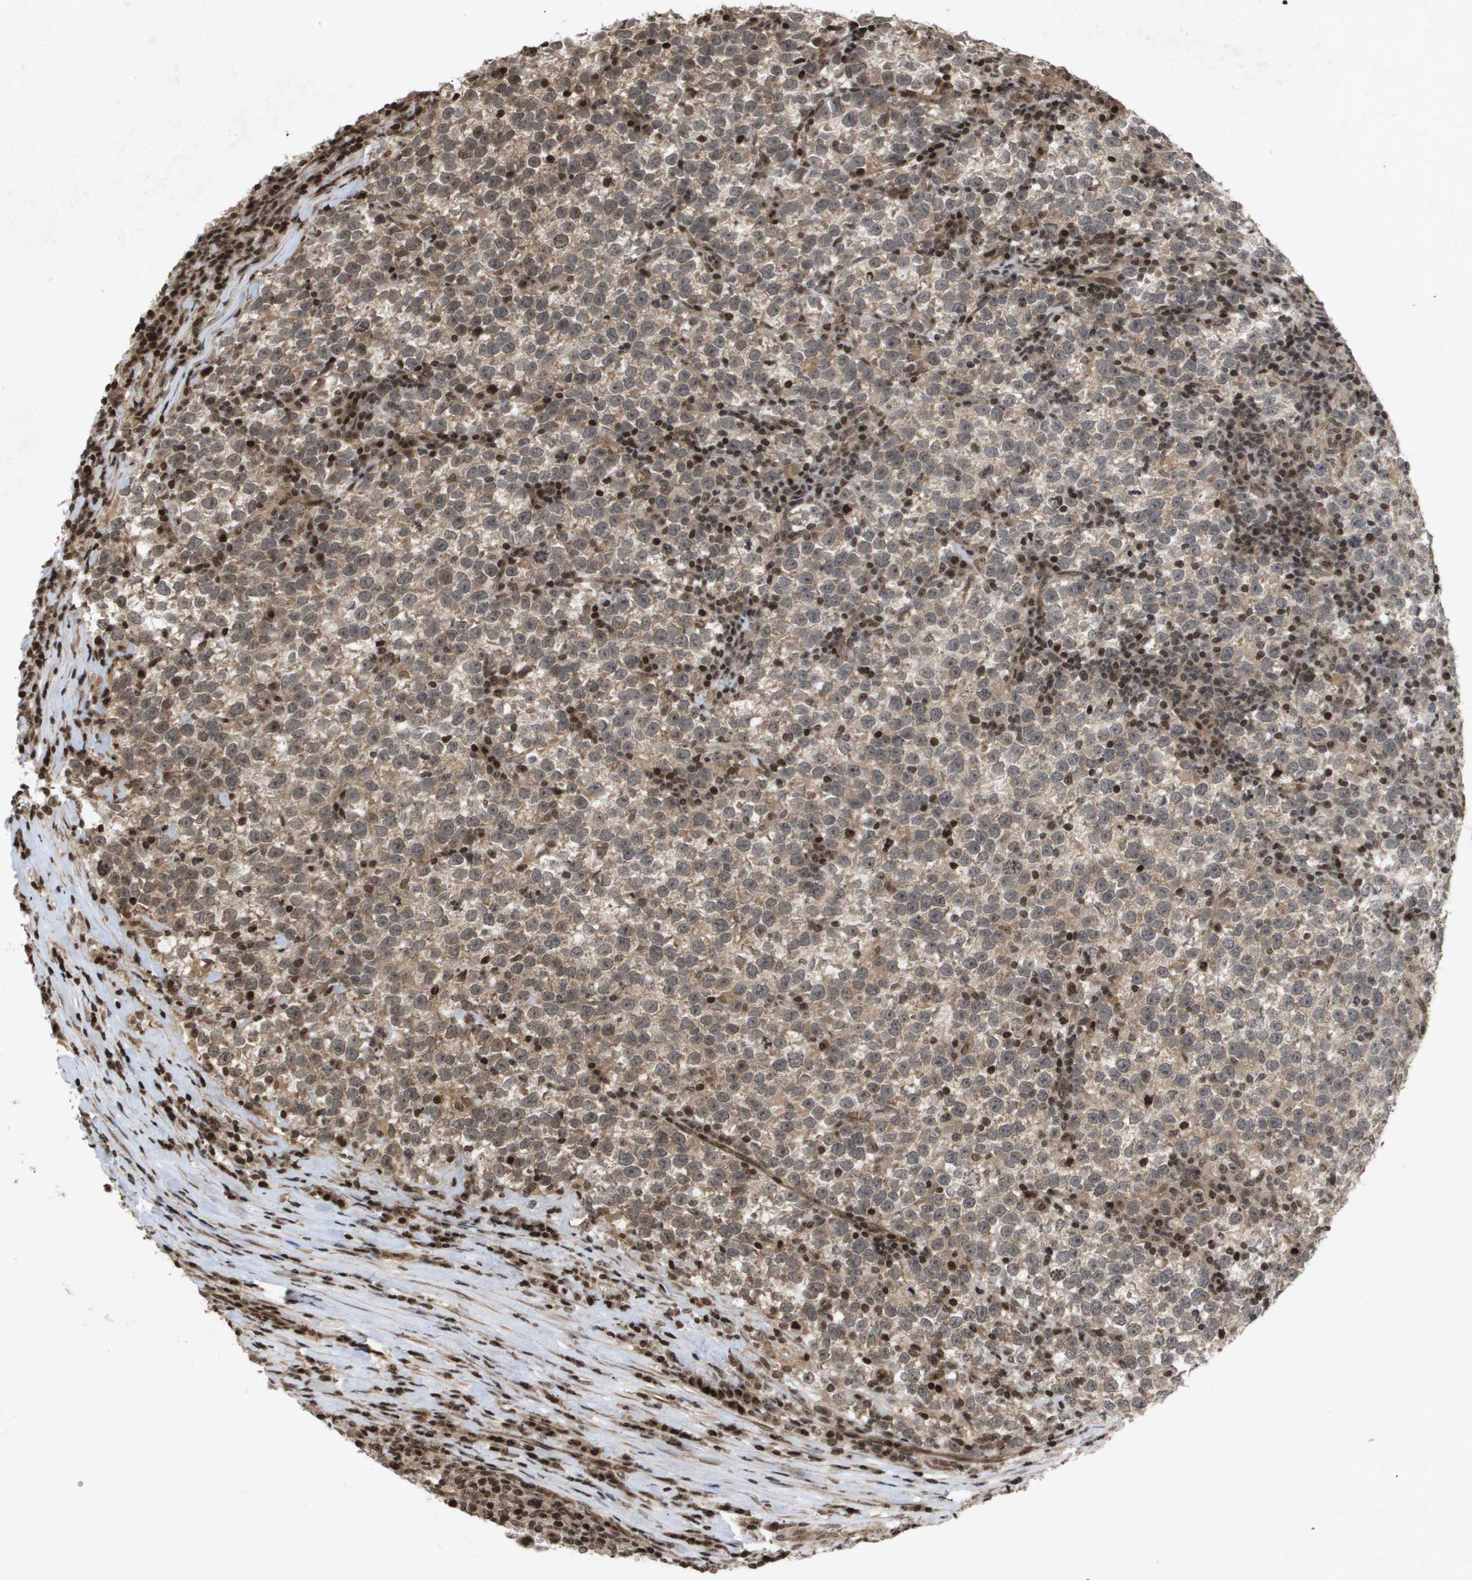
{"staining": {"intensity": "weak", "quantity": "25%-75%", "location": "cytoplasmic/membranous"}, "tissue": "testis cancer", "cell_type": "Tumor cells", "image_type": "cancer", "snomed": [{"axis": "morphology", "description": "Normal tissue, NOS"}, {"axis": "morphology", "description": "Seminoma, NOS"}, {"axis": "topography", "description": "Testis"}], "caption": "Immunohistochemistry (IHC) image of human testis cancer stained for a protein (brown), which displays low levels of weak cytoplasmic/membranous positivity in approximately 25%-75% of tumor cells.", "gene": "HSPA6", "patient": {"sex": "male", "age": 43}}